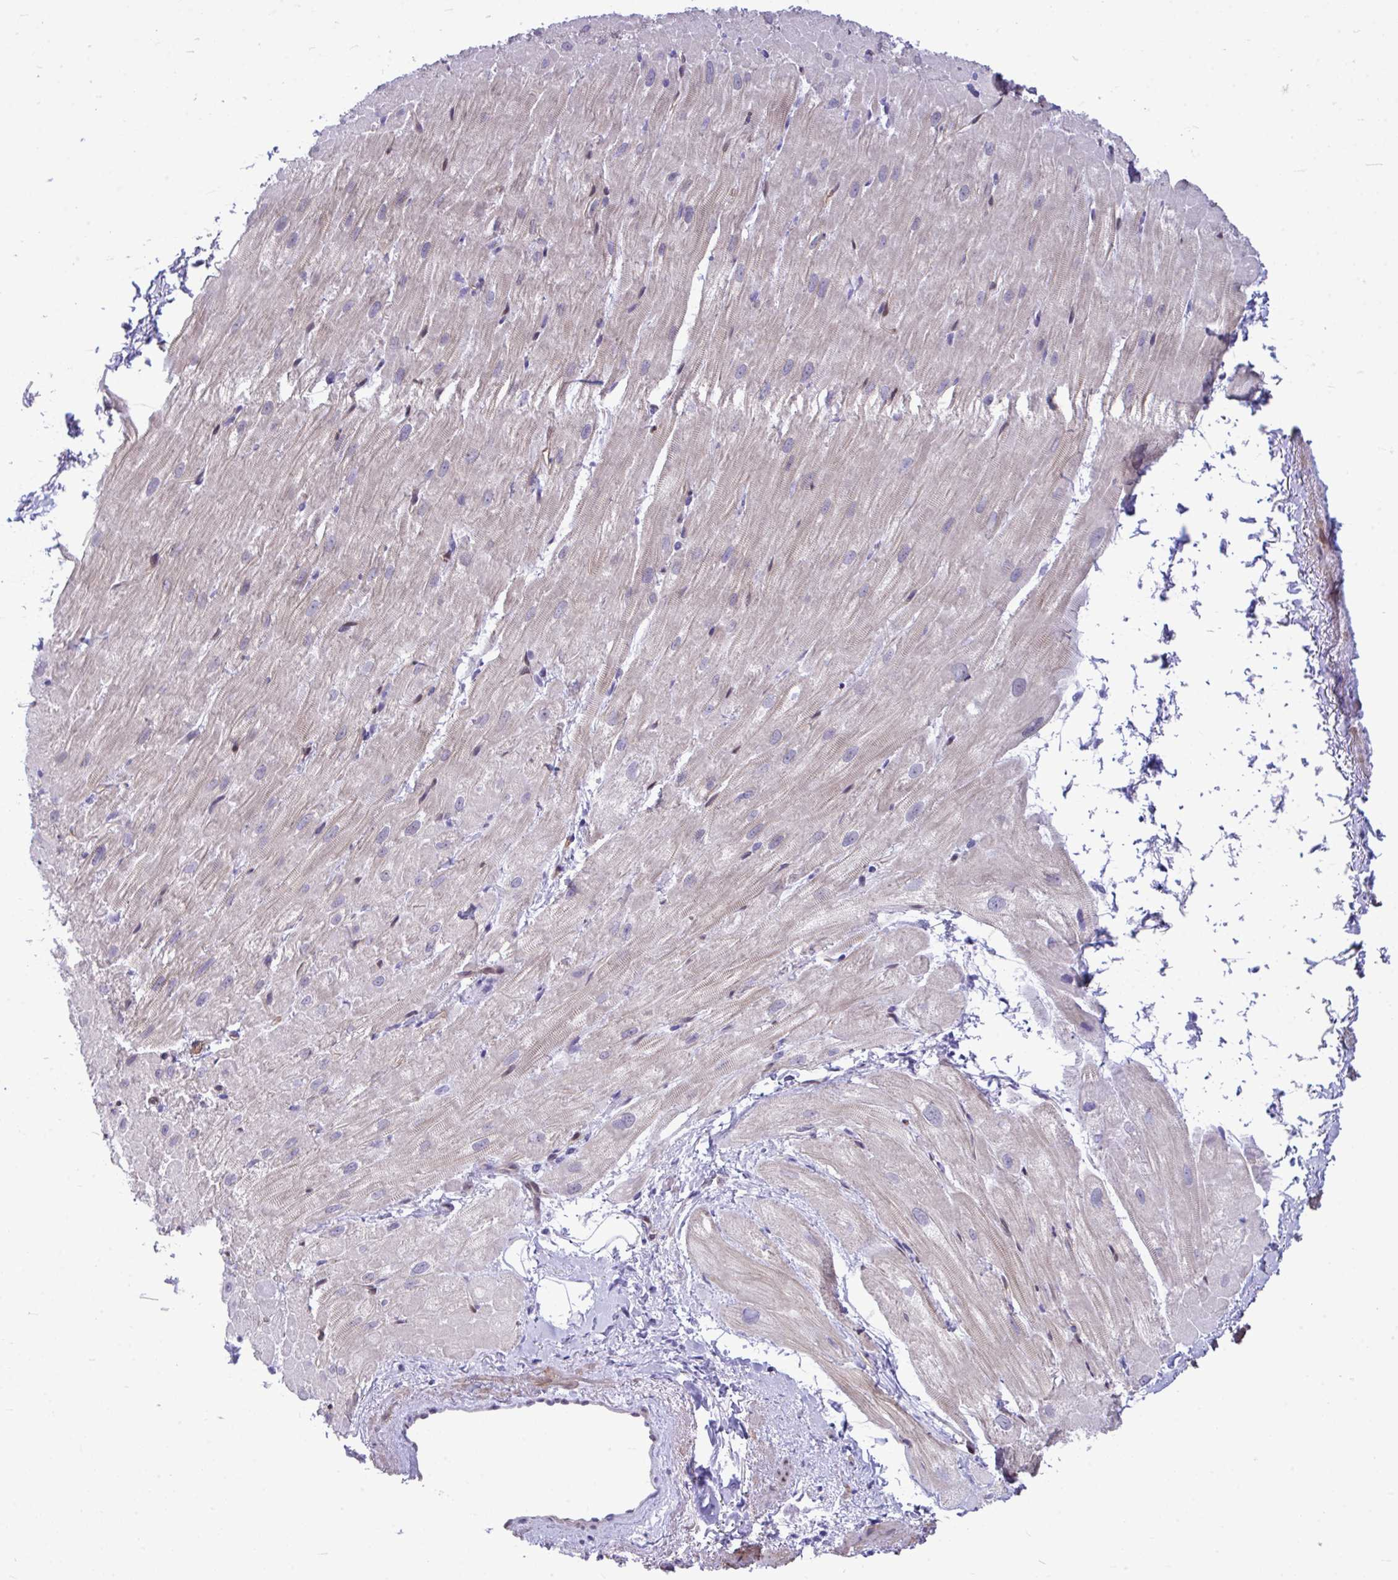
{"staining": {"intensity": "negative", "quantity": "none", "location": "none"}, "tissue": "heart muscle", "cell_type": "Cardiomyocytes", "image_type": "normal", "snomed": [{"axis": "morphology", "description": "Normal tissue, NOS"}, {"axis": "topography", "description": "Heart"}], "caption": "Immunohistochemistry image of benign human heart muscle stained for a protein (brown), which shows no expression in cardiomyocytes.", "gene": "LIMS2", "patient": {"sex": "male", "age": 62}}